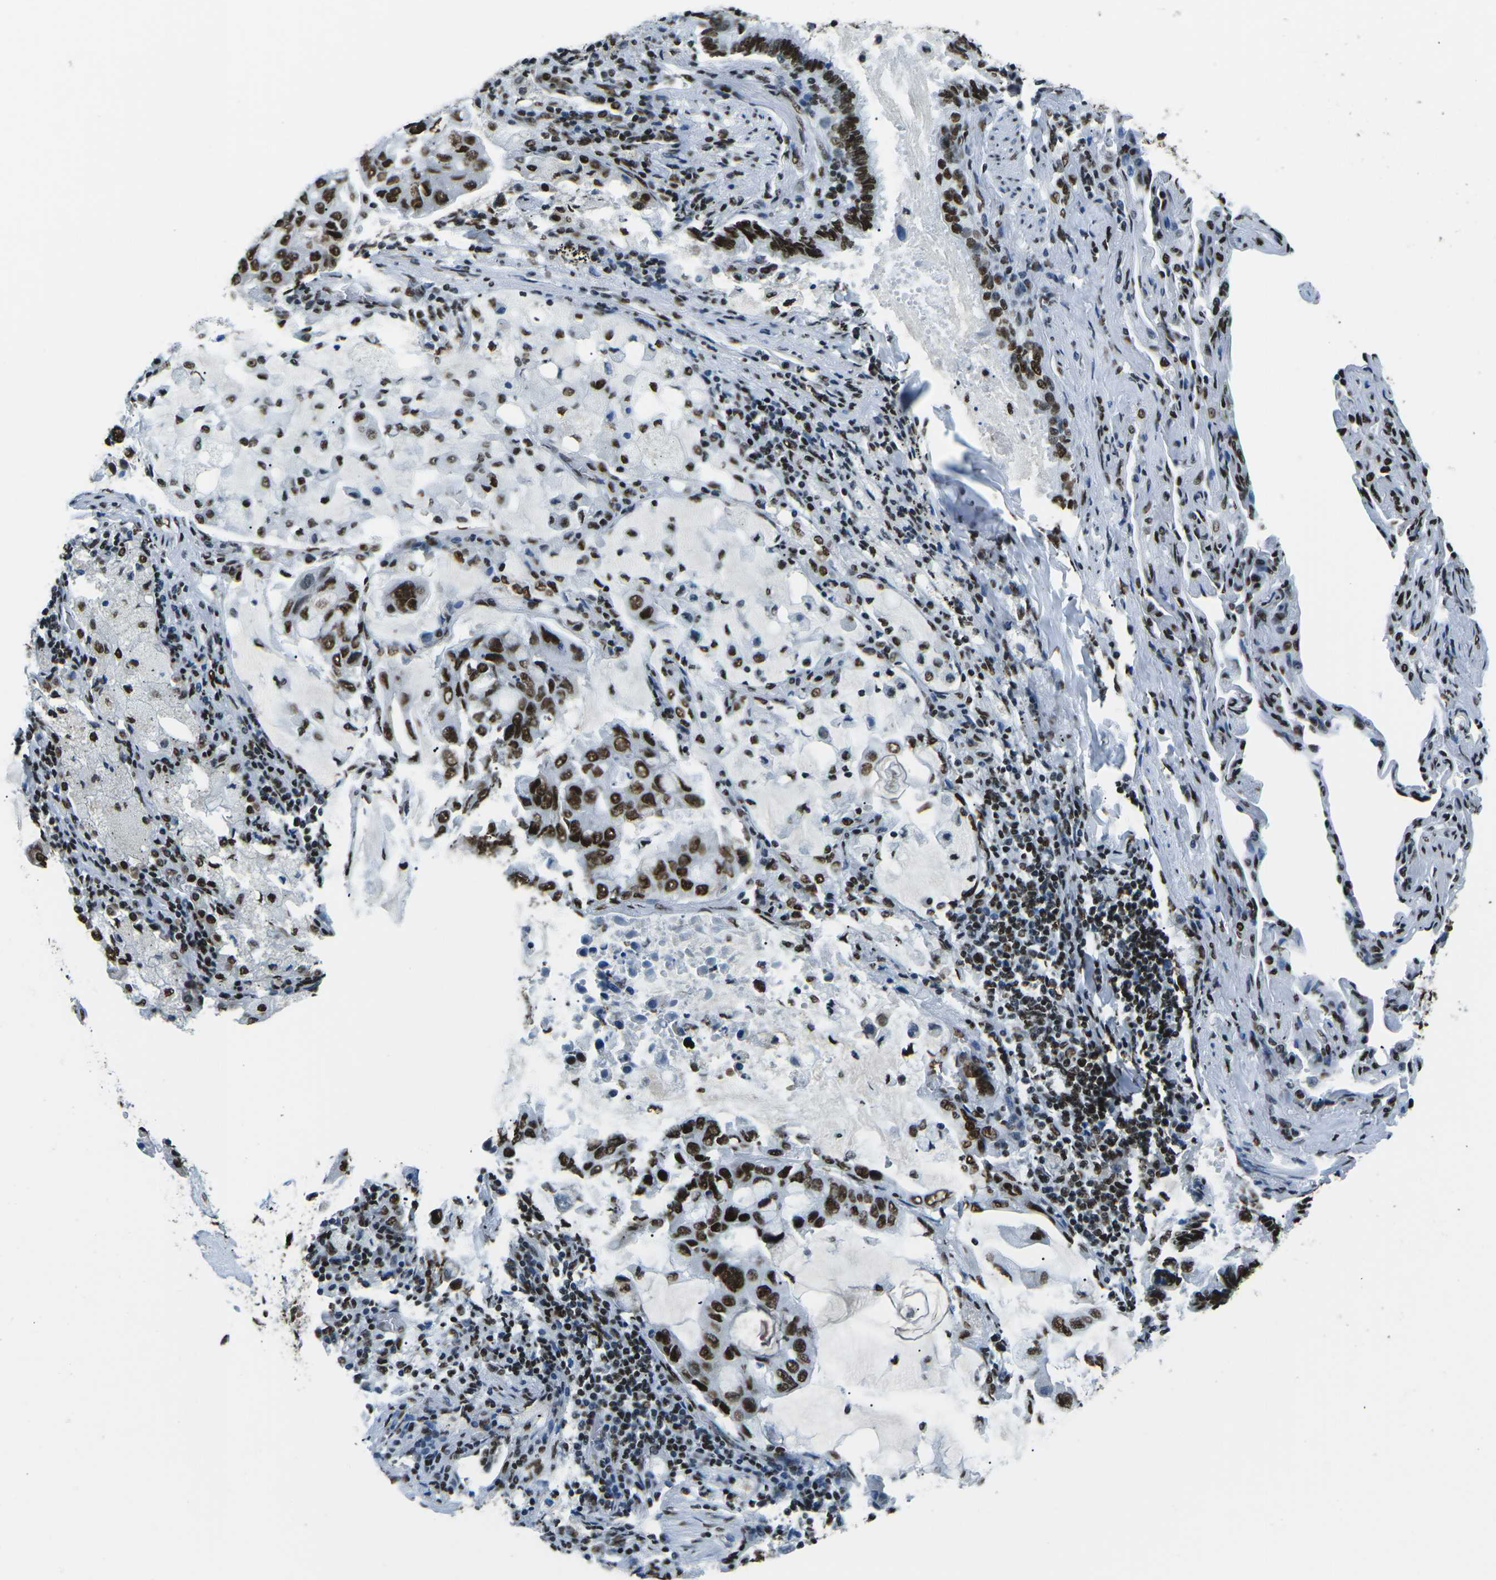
{"staining": {"intensity": "strong", "quantity": ">75%", "location": "nuclear"}, "tissue": "lung cancer", "cell_type": "Tumor cells", "image_type": "cancer", "snomed": [{"axis": "morphology", "description": "Adenocarcinoma, NOS"}, {"axis": "topography", "description": "Lung"}], "caption": "This histopathology image demonstrates adenocarcinoma (lung) stained with IHC to label a protein in brown. The nuclear of tumor cells show strong positivity for the protein. Nuclei are counter-stained blue.", "gene": "HNRNPL", "patient": {"sex": "male", "age": 64}}